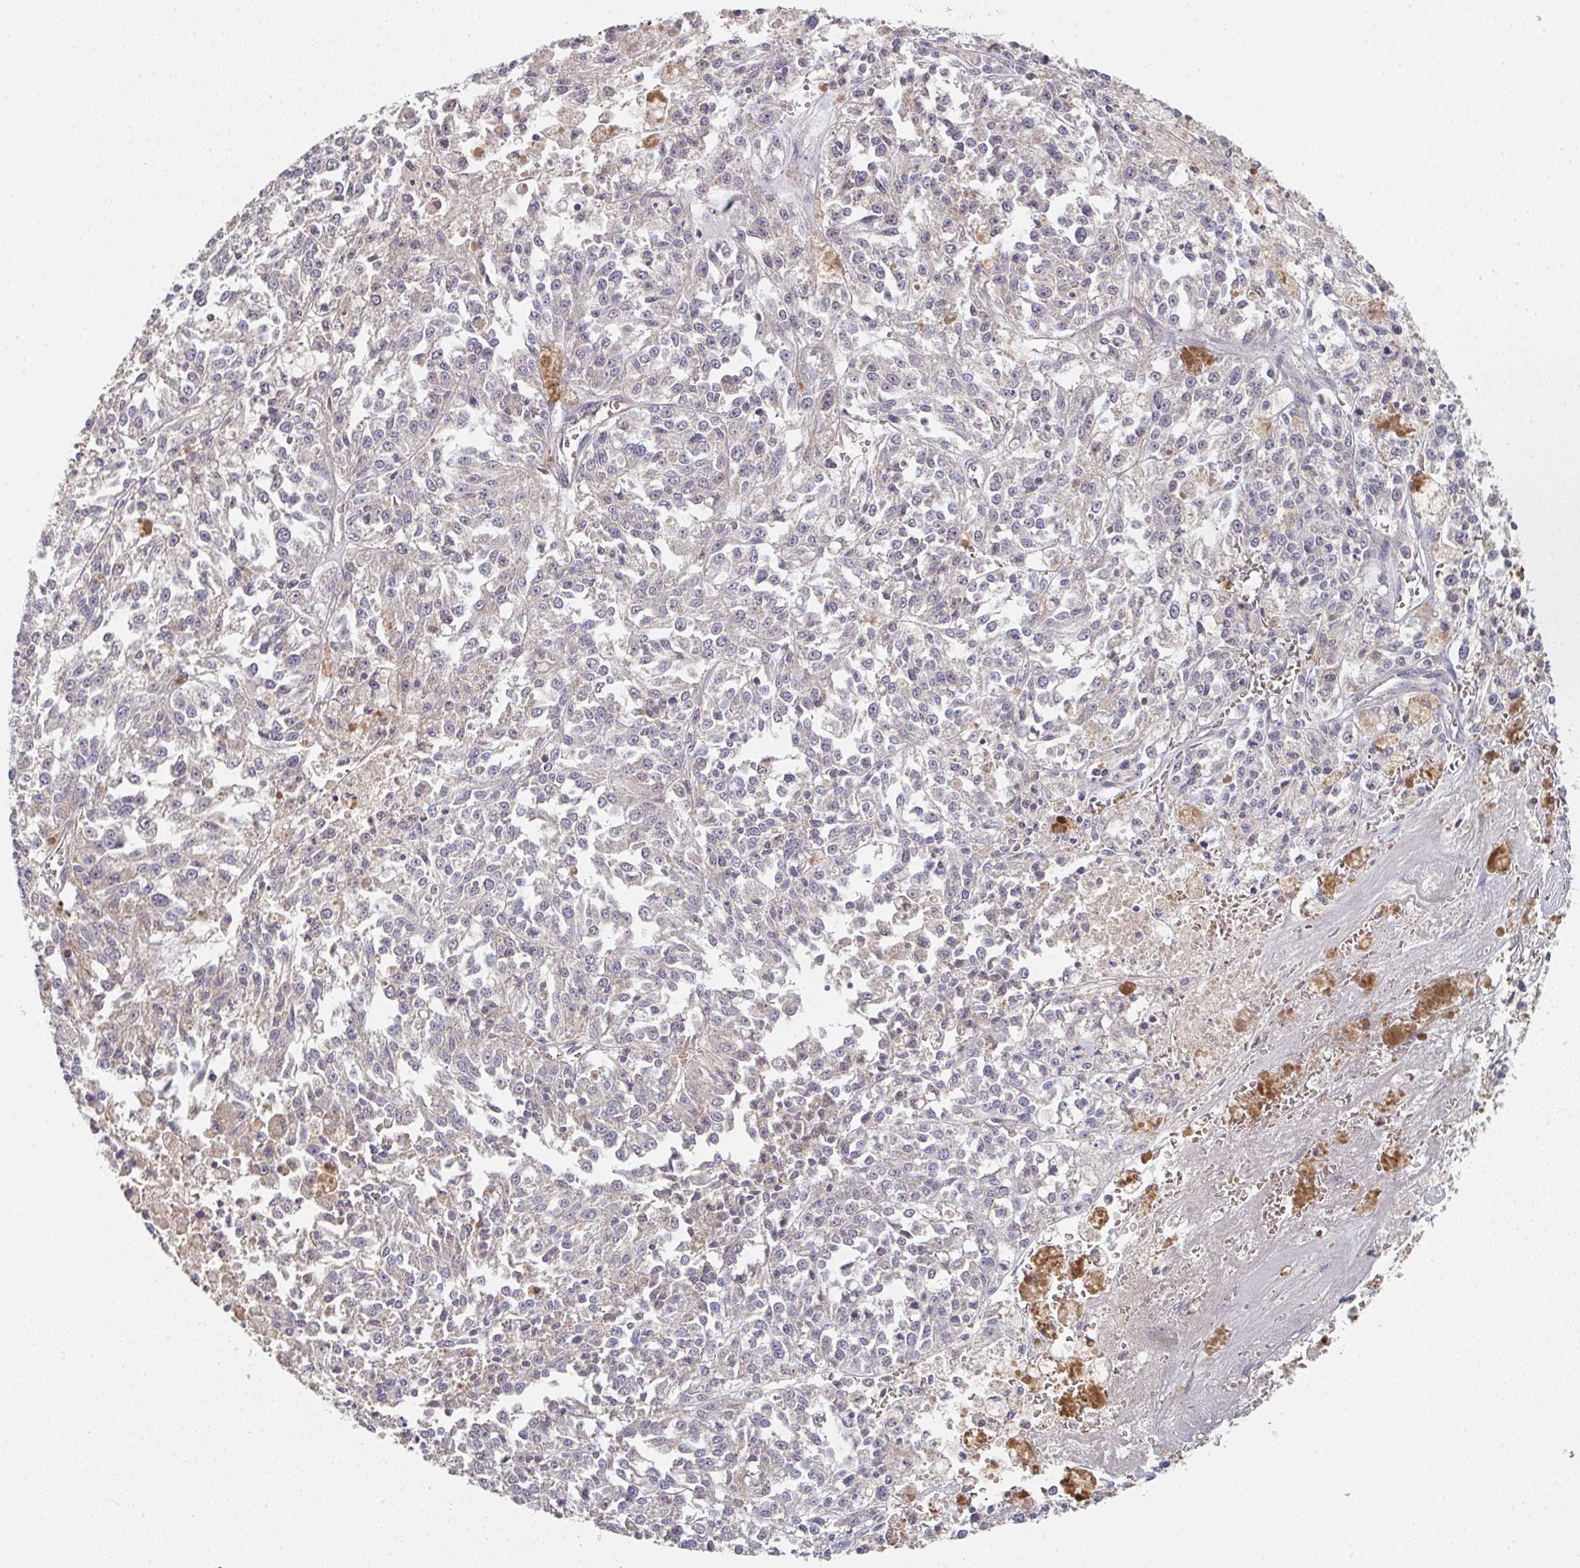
{"staining": {"intensity": "negative", "quantity": "none", "location": "none"}, "tissue": "melanoma", "cell_type": "Tumor cells", "image_type": "cancer", "snomed": [{"axis": "morphology", "description": "Malignant melanoma, NOS"}, {"axis": "topography", "description": "Skin"}], "caption": "There is no significant staining in tumor cells of malignant melanoma.", "gene": "POLG", "patient": {"sex": "female", "age": 64}}